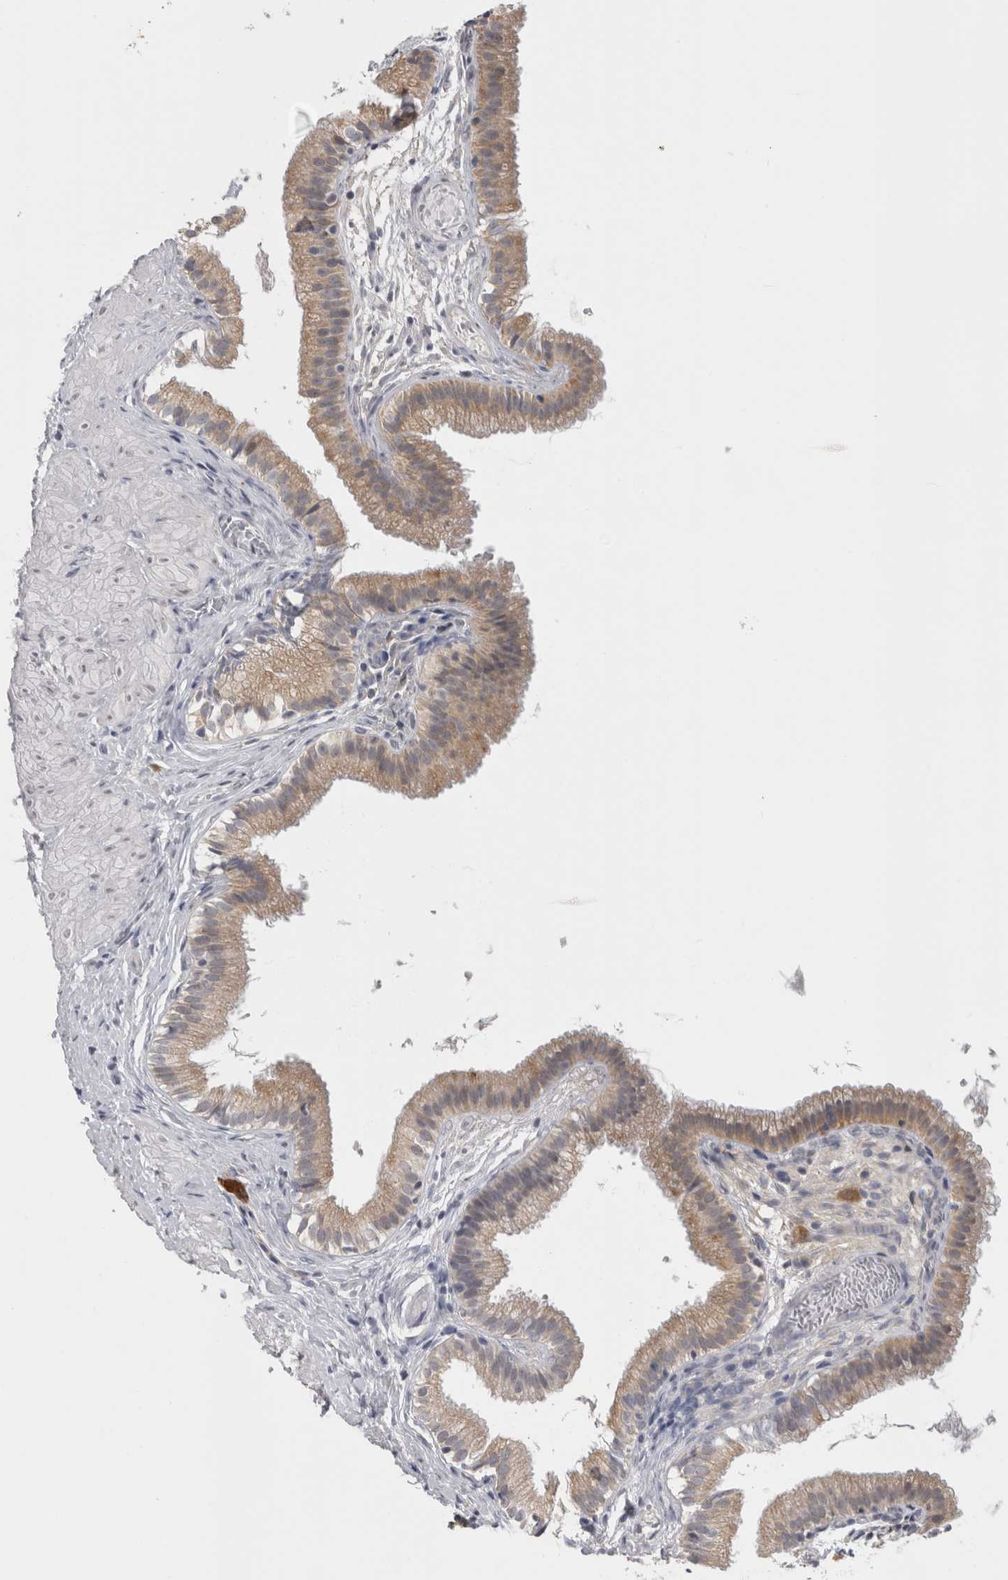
{"staining": {"intensity": "weak", "quantity": ">75%", "location": "cytoplasmic/membranous"}, "tissue": "gallbladder", "cell_type": "Glandular cells", "image_type": "normal", "snomed": [{"axis": "morphology", "description": "Normal tissue, NOS"}, {"axis": "topography", "description": "Gallbladder"}], "caption": "High-power microscopy captured an immunohistochemistry (IHC) micrograph of unremarkable gallbladder, revealing weak cytoplasmic/membranous expression in about >75% of glandular cells. Ihc stains the protein in brown and the nuclei are stained blue.", "gene": "TMEM242", "patient": {"sex": "female", "age": 26}}